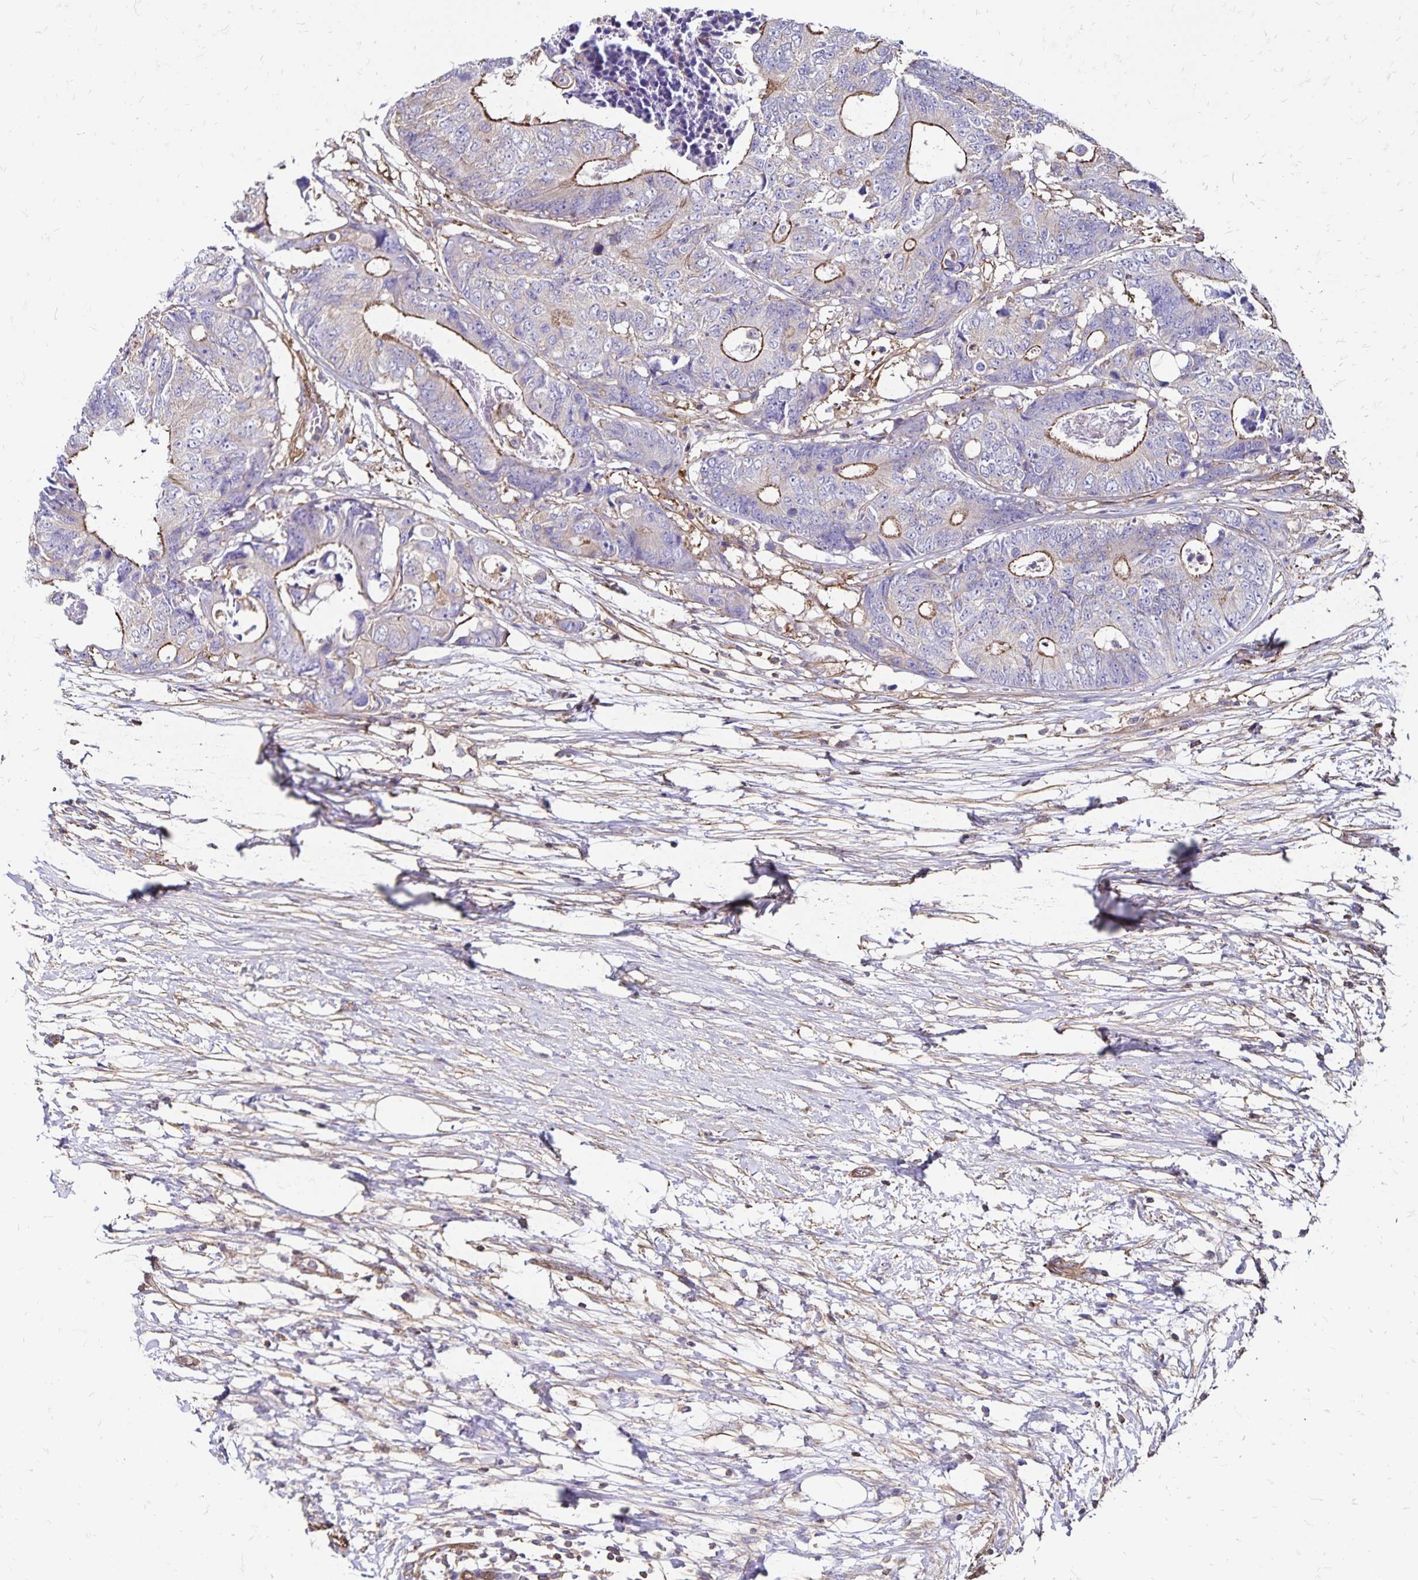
{"staining": {"intensity": "moderate", "quantity": "25%-75%", "location": "cytoplasmic/membranous"}, "tissue": "colorectal cancer", "cell_type": "Tumor cells", "image_type": "cancer", "snomed": [{"axis": "morphology", "description": "Adenocarcinoma, NOS"}, {"axis": "topography", "description": "Colon"}], "caption": "Colorectal adenocarcinoma stained for a protein (brown) demonstrates moderate cytoplasmic/membranous positive staining in about 25%-75% of tumor cells.", "gene": "RPRML", "patient": {"sex": "female", "age": 48}}